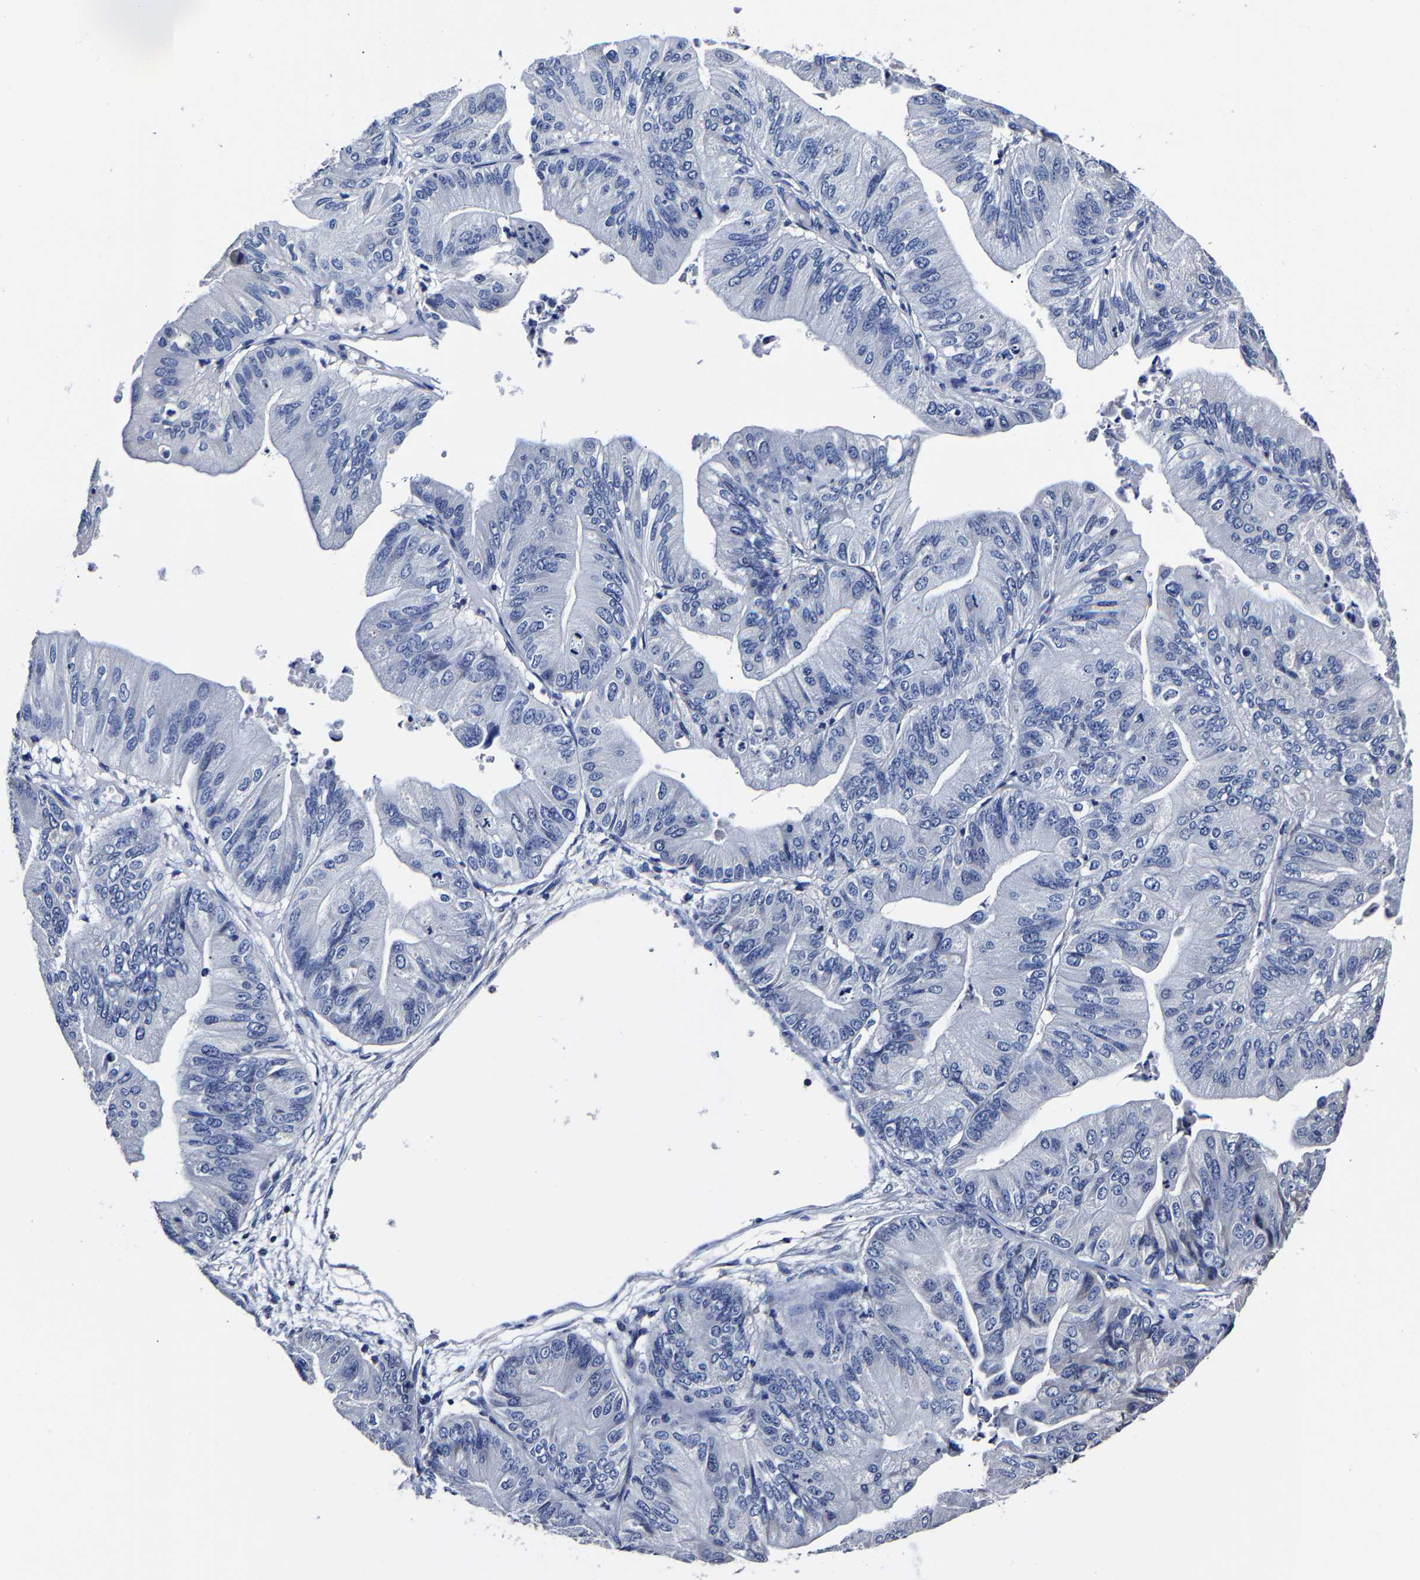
{"staining": {"intensity": "negative", "quantity": "none", "location": "none"}, "tissue": "ovarian cancer", "cell_type": "Tumor cells", "image_type": "cancer", "snomed": [{"axis": "morphology", "description": "Cystadenocarcinoma, mucinous, NOS"}, {"axis": "topography", "description": "Ovary"}], "caption": "This is an IHC photomicrograph of ovarian mucinous cystadenocarcinoma. There is no positivity in tumor cells.", "gene": "AKAP4", "patient": {"sex": "female", "age": 61}}